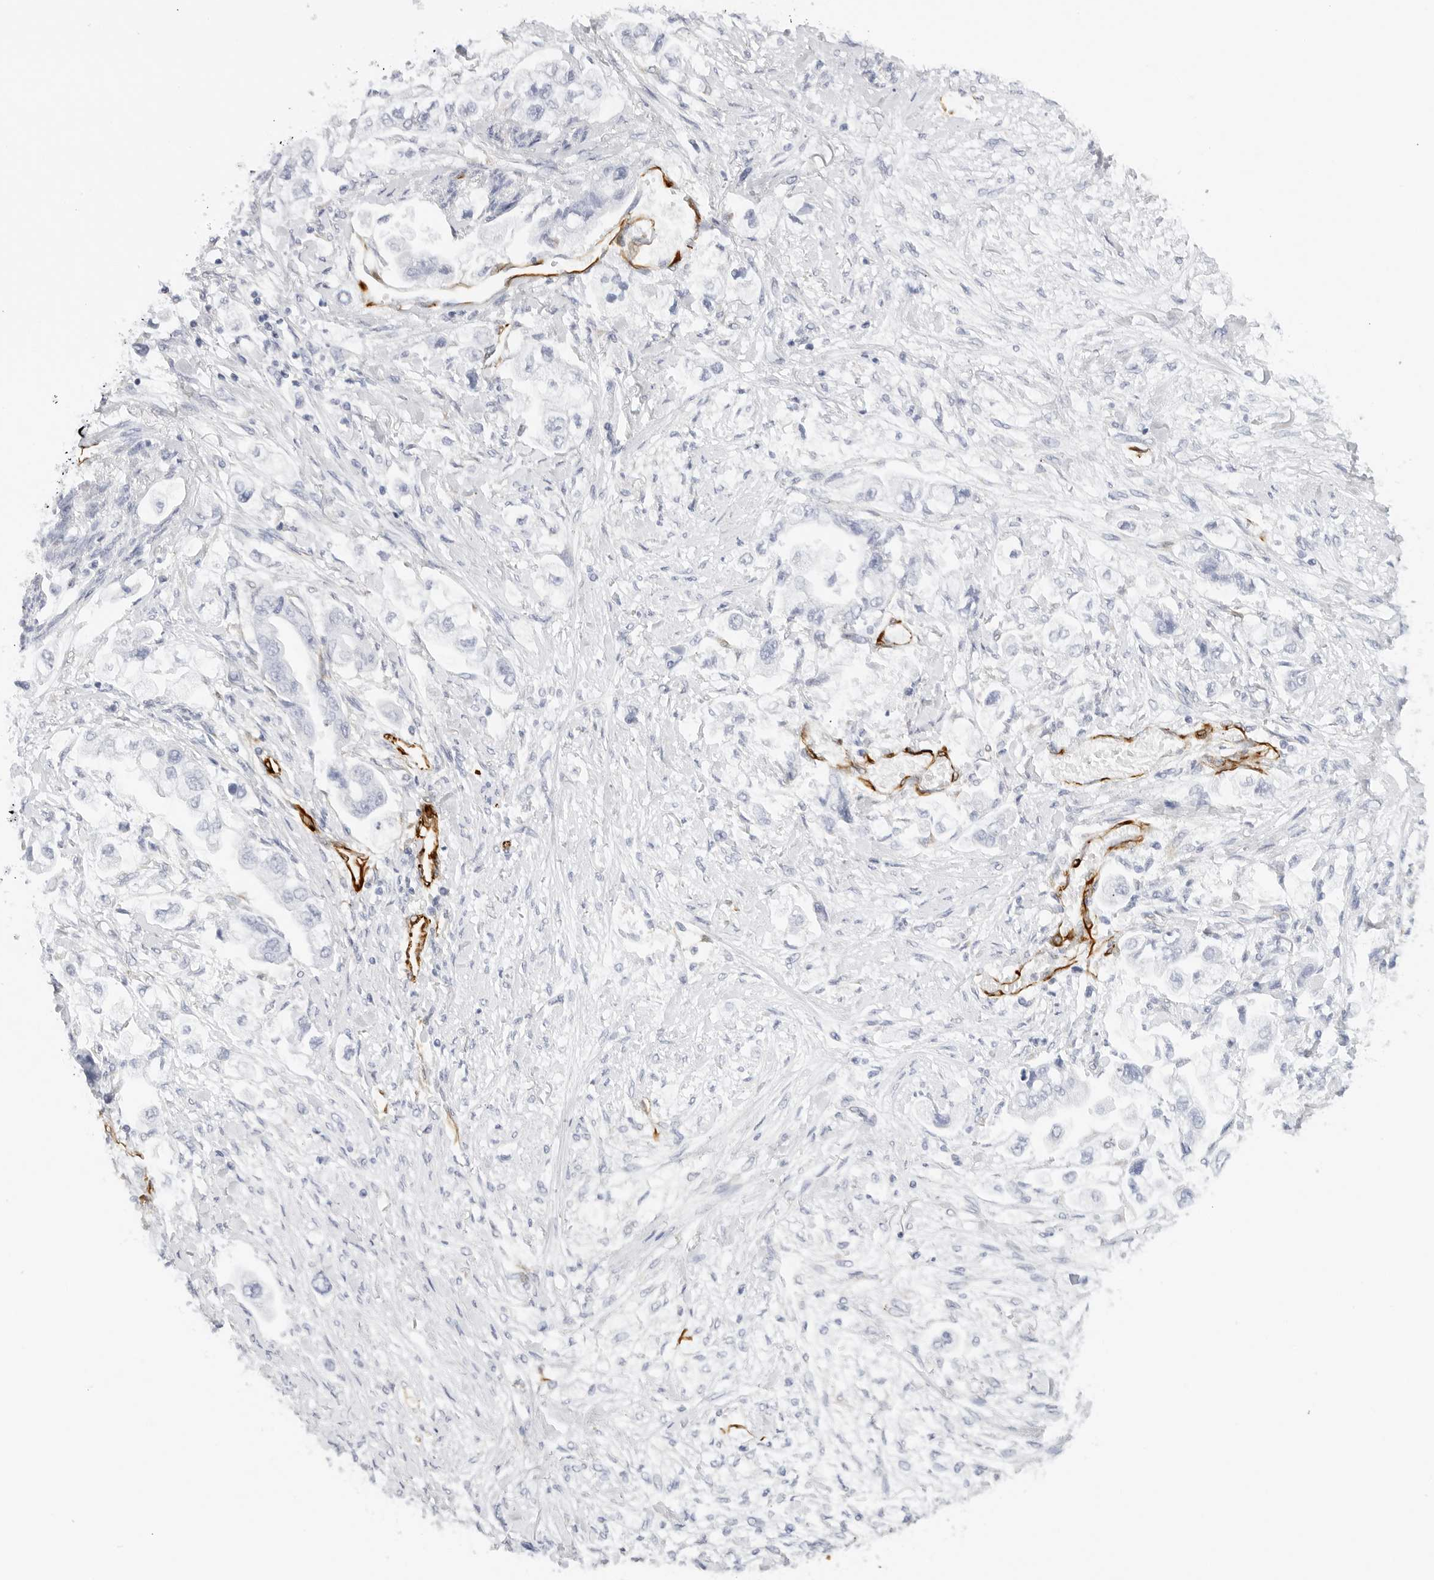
{"staining": {"intensity": "negative", "quantity": "none", "location": "none"}, "tissue": "stomach cancer", "cell_type": "Tumor cells", "image_type": "cancer", "snomed": [{"axis": "morphology", "description": "Adenocarcinoma, NOS"}, {"axis": "topography", "description": "Stomach"}], "caption": "The immunohistochemistry (IHC) image has no significant positivity in tumor cells of adenocarcinoma (stomach) tissue. The staining was performed using DAB to visualize the protein expression in brown, while the nuclei were stained in blue with hematoxylin (Magnification: 20x).", "gene": "NES", "patient": {"sex": "male", "age": 62}}